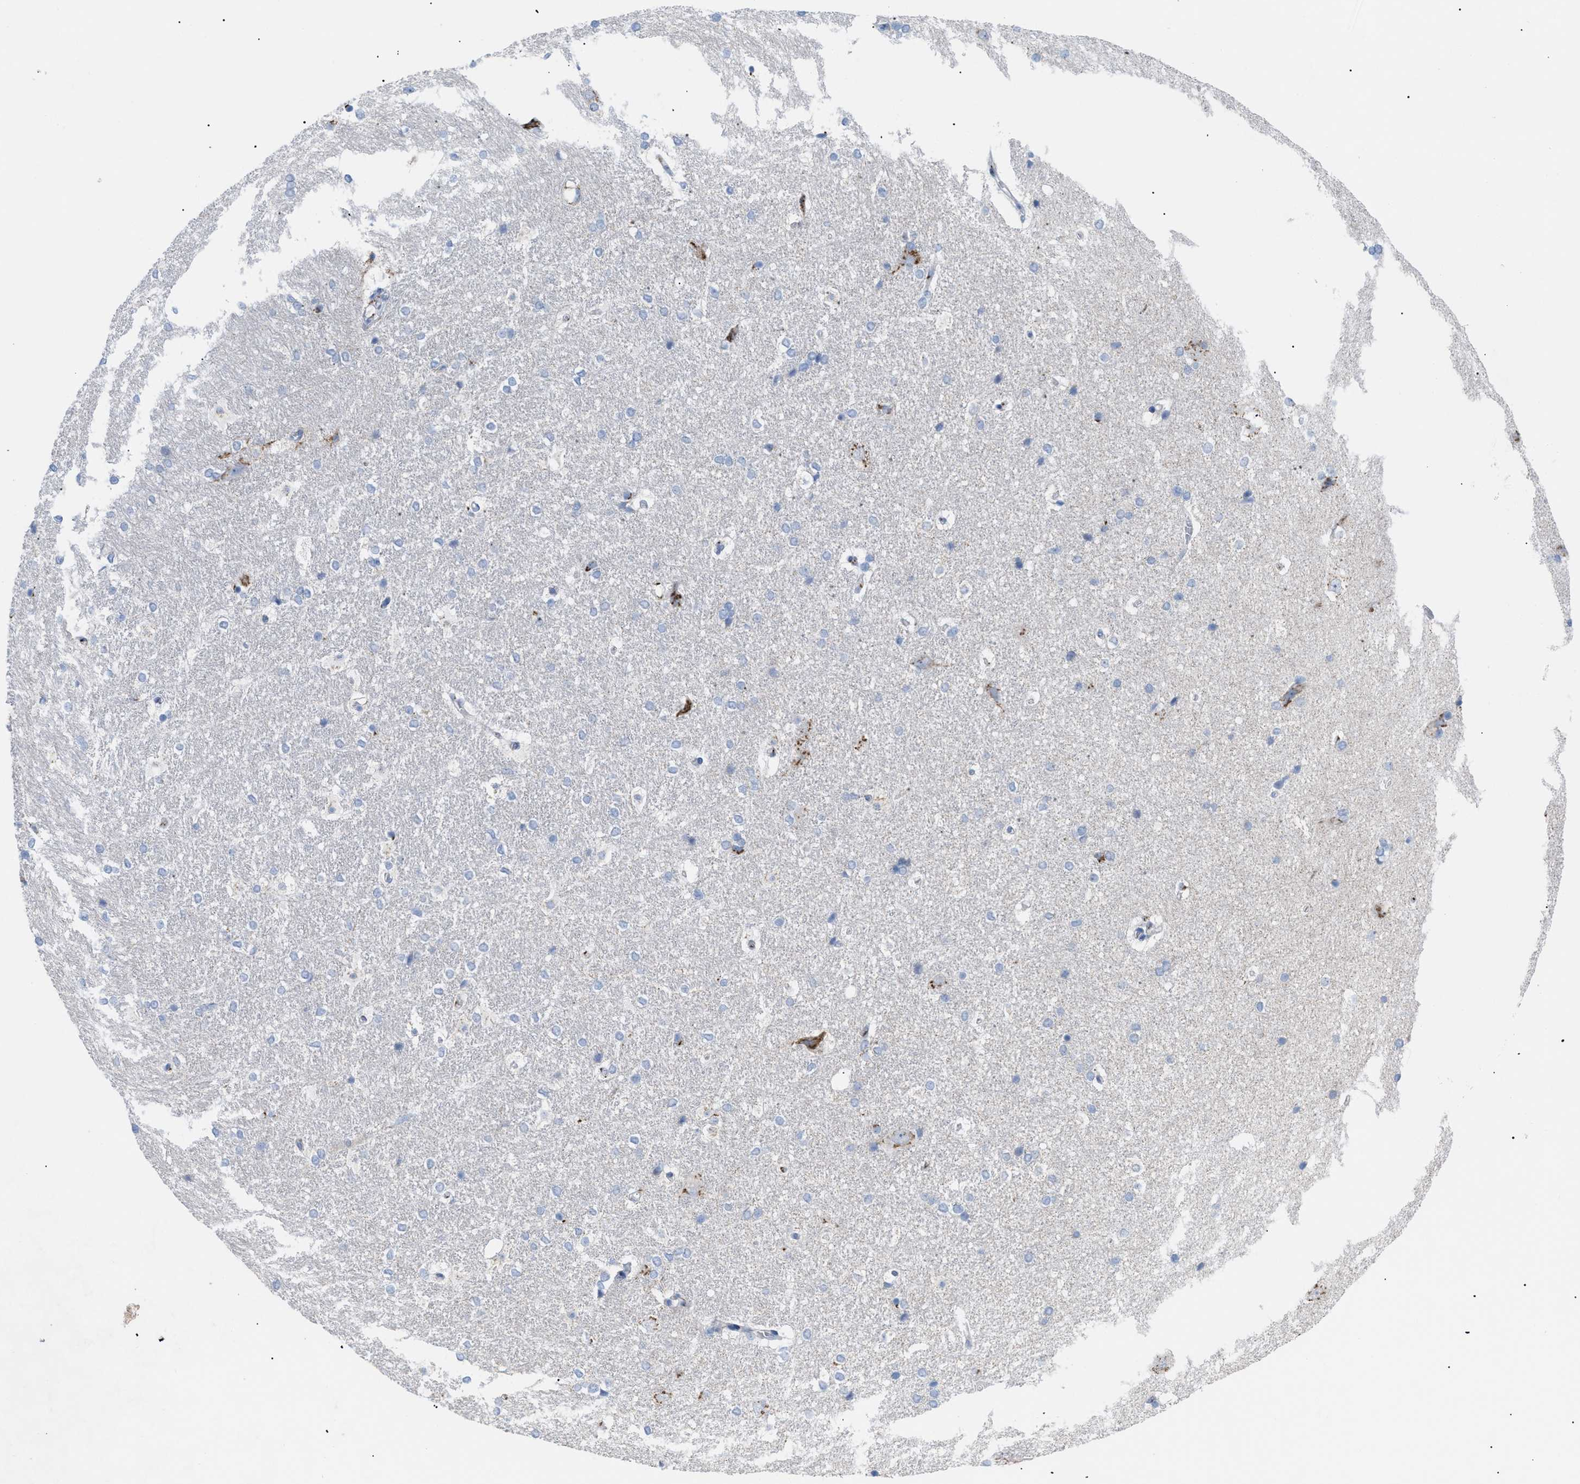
{"staining": {"intensity": "moderate", "quantity": "<25%", "location": "cytoplasmic/membranous"}, "tissue": "hippocampus", "cell_type": "Glial cells", "image_type": "normal", "snomed": [{"axis": "morphology", "description": "Normal tissue, NOS"}, {"axis": "topography", "description": "Hippocampus"}], "caption": "Moderate cytoplasmic/membranous expression is seen in about <25% of glial cells in unremarkable hippocampus.", "gene": "TMEM17", "patient": {"sex": "female", "age": 19}}